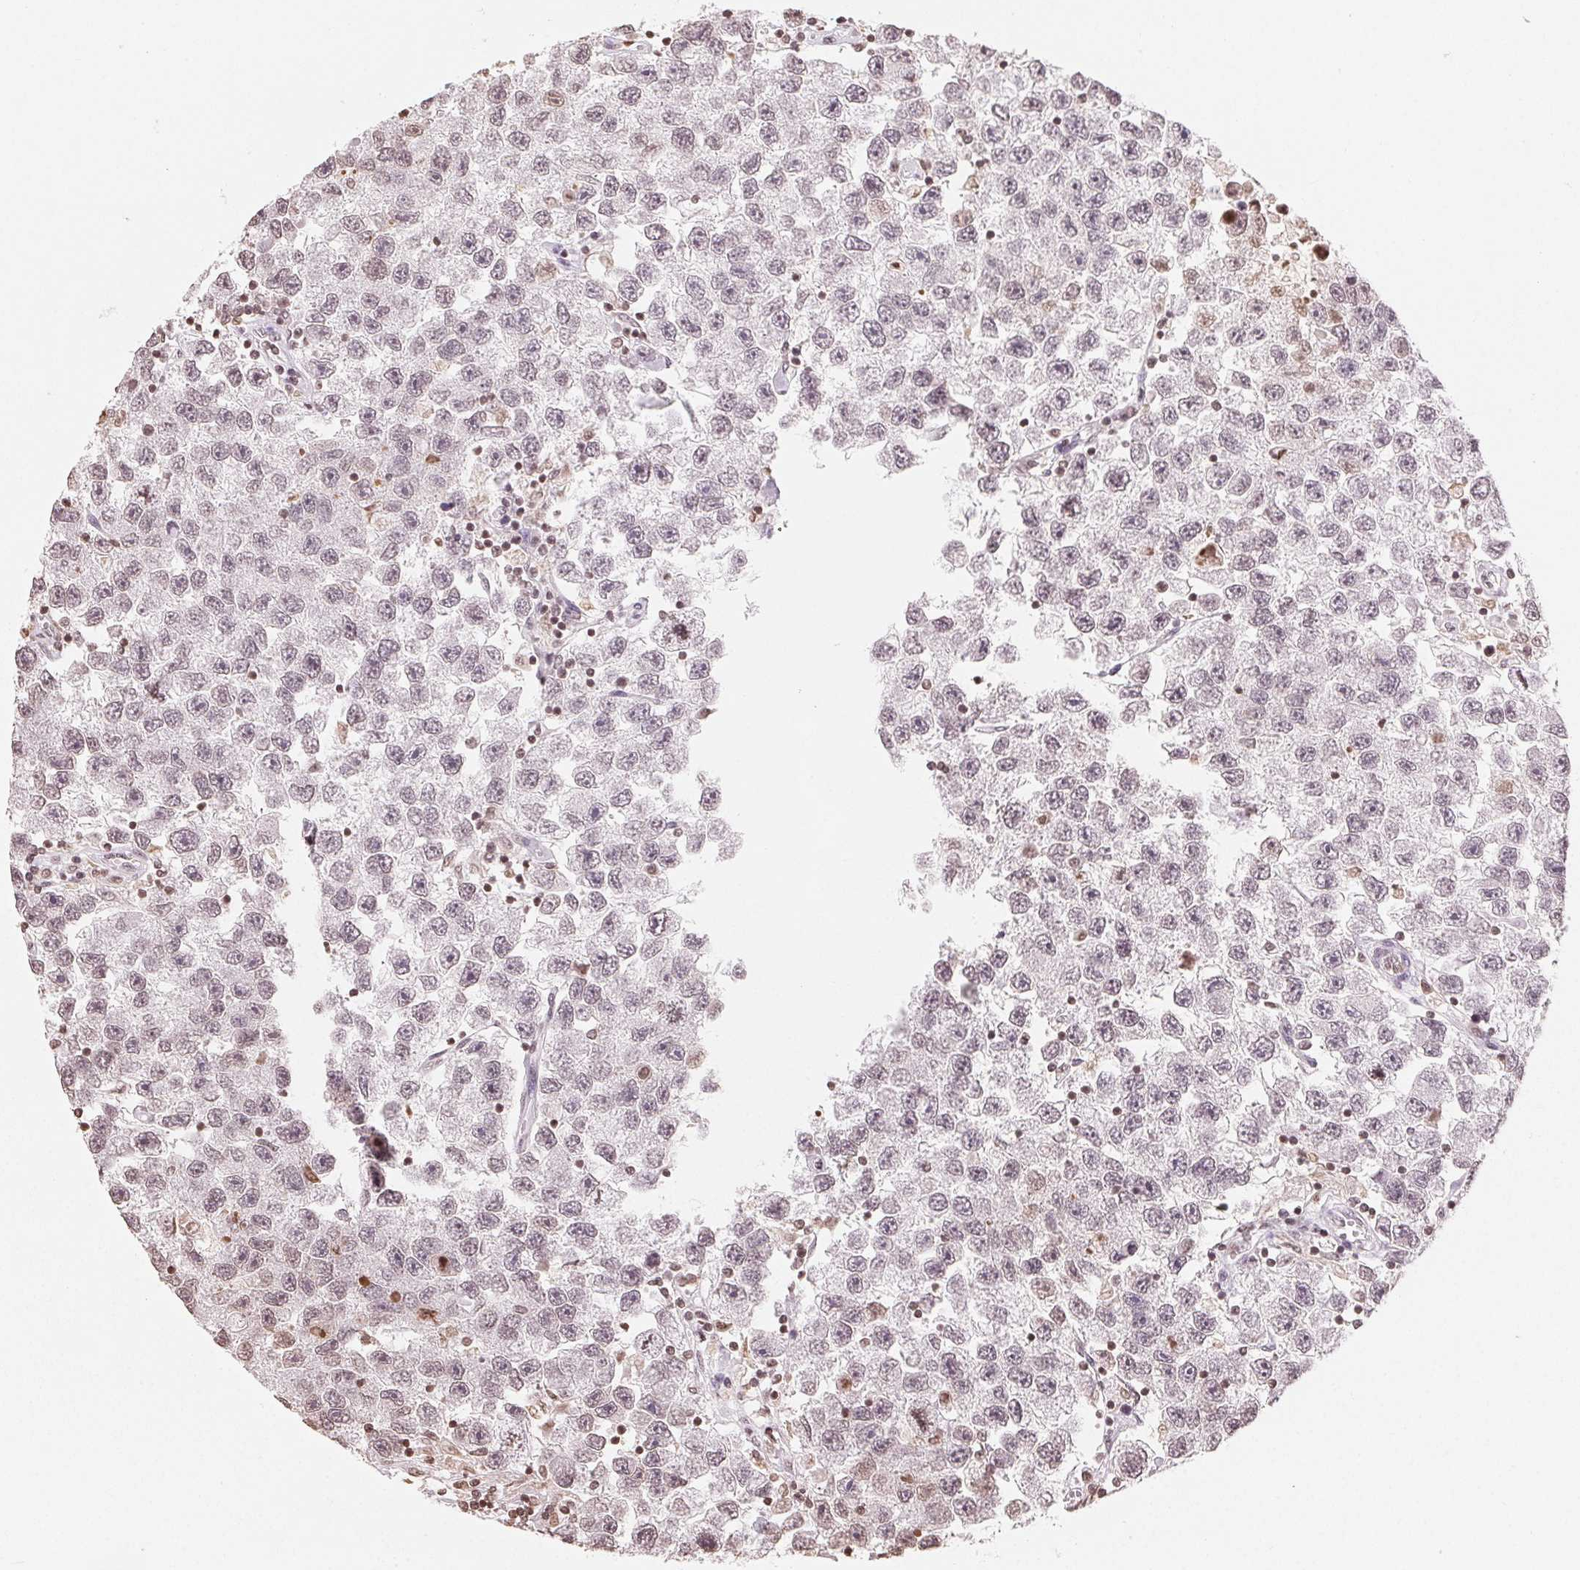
{"staining": {"intensity": "weak", "quantity": "25%-75%", "location": "nuclear"}, "tissue": "testis cancer", "cell_type": "Tumor cells", "image_type": "cancer", "snomed": [{"axis": "morphology", "description": "Seminoma, NOS"}, {"axis": "topography", "description": "Testis"}], "caption": "IHC histopathology image of neoplastic tissue: human testis seminoma stained using immunohistochemistry (IHC) demonstrates low levels of weak protein expression localized specifically in the nuclear of tumor cells, appearing as a nuclear brown color.", "gene": "TBP", "patient": {"sex": "male", "age": 26}}